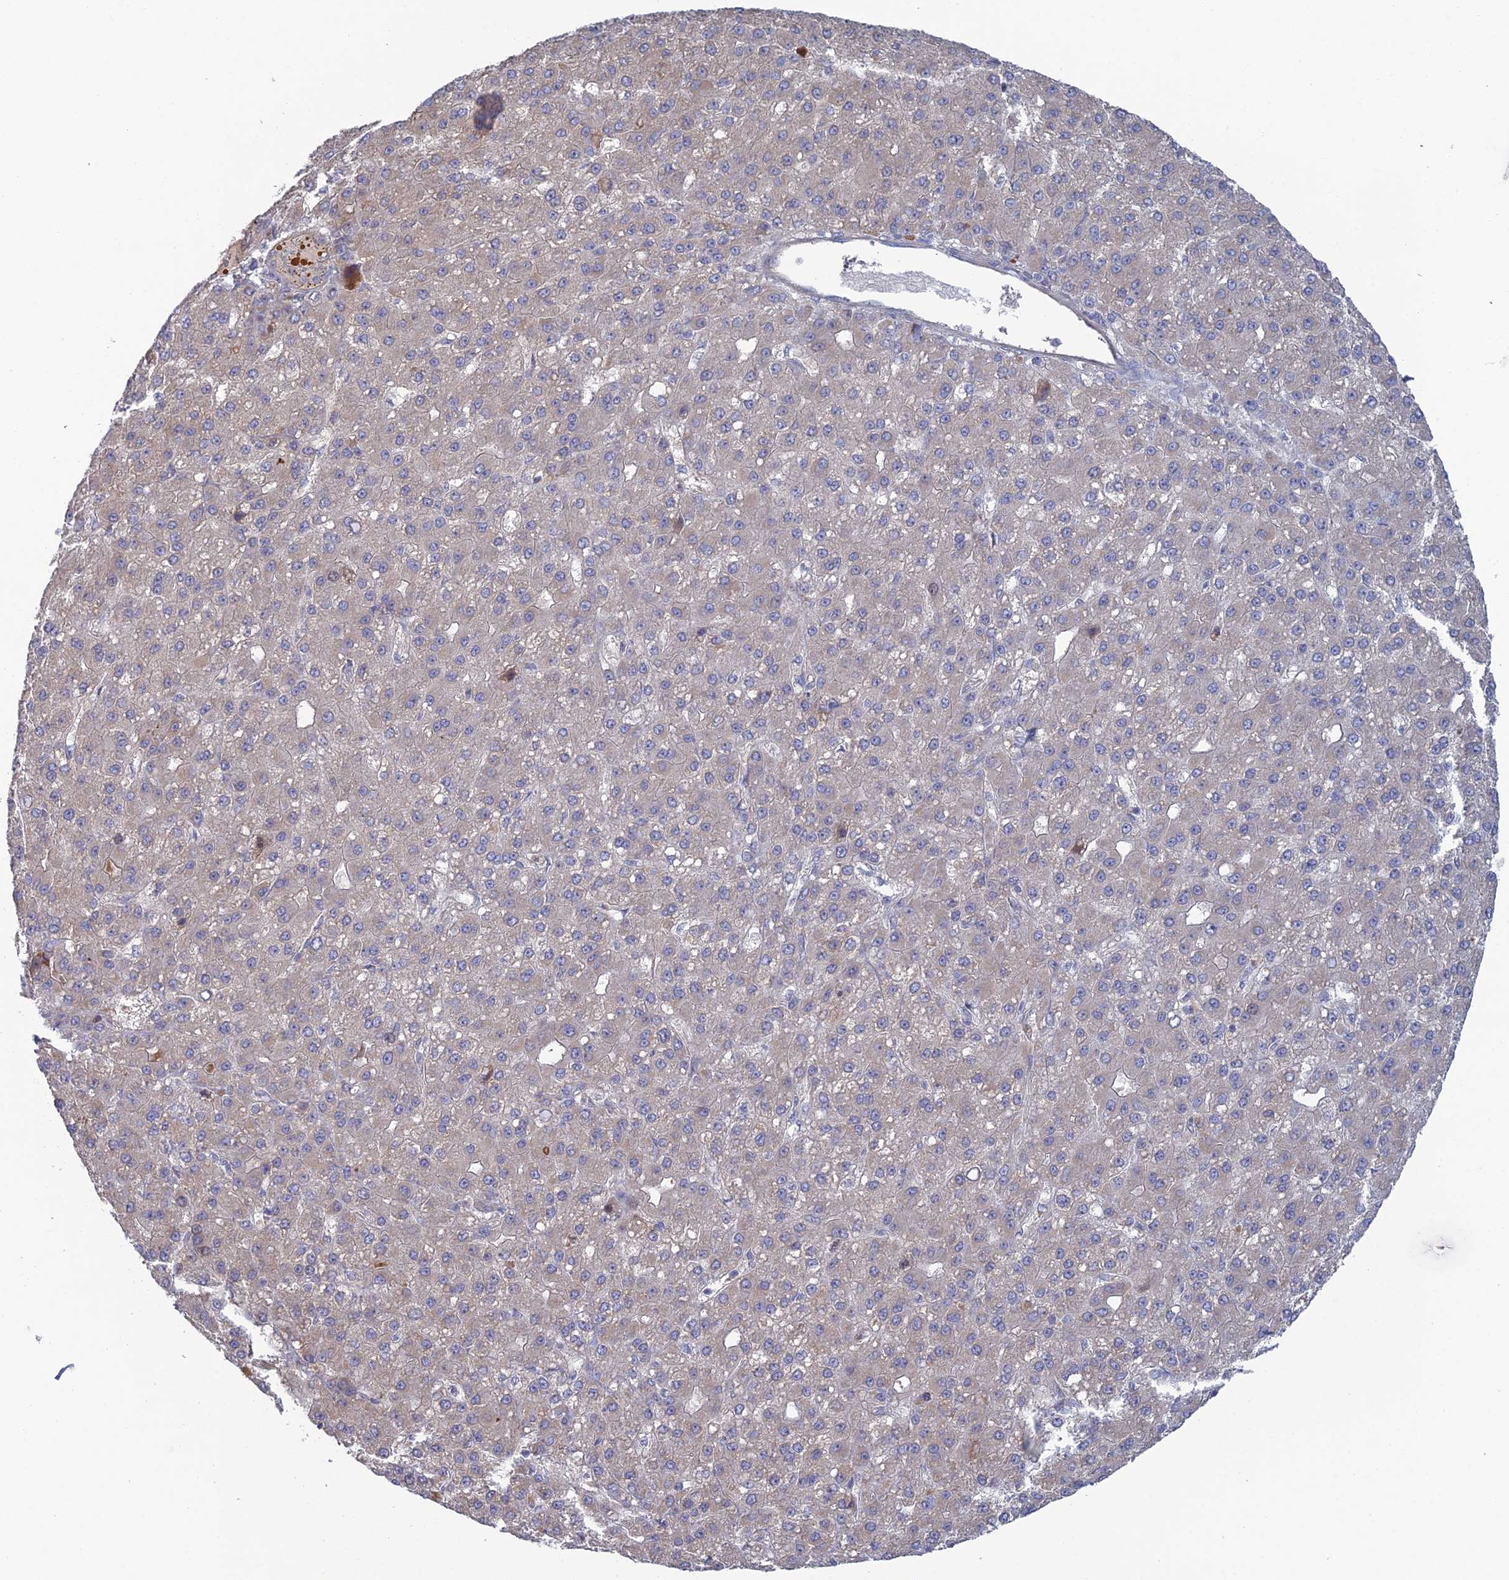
{"staining": {"intensity": "weak", "quantity": "<25%", "location": "cytoplasmic/membranous"}, "tissue": "liver cancer", "cell_type": "Tumor cells", "image_type": "cancer", "snomed": [{"axis": "morphology", "description": "Carcinoma, Hepatocellular, NOS"}, {"axis": "topography", "description": "Liver"}], "caption": "Histopathology image shows no protein expression in tumor cells of liver cancer tissue. (DAB (3,3'-diaminobenzidine) immunohistochemistry (IHC), high magnification).", "gene": "ARL16", "patient": {"sex": "male", "age": 67}}